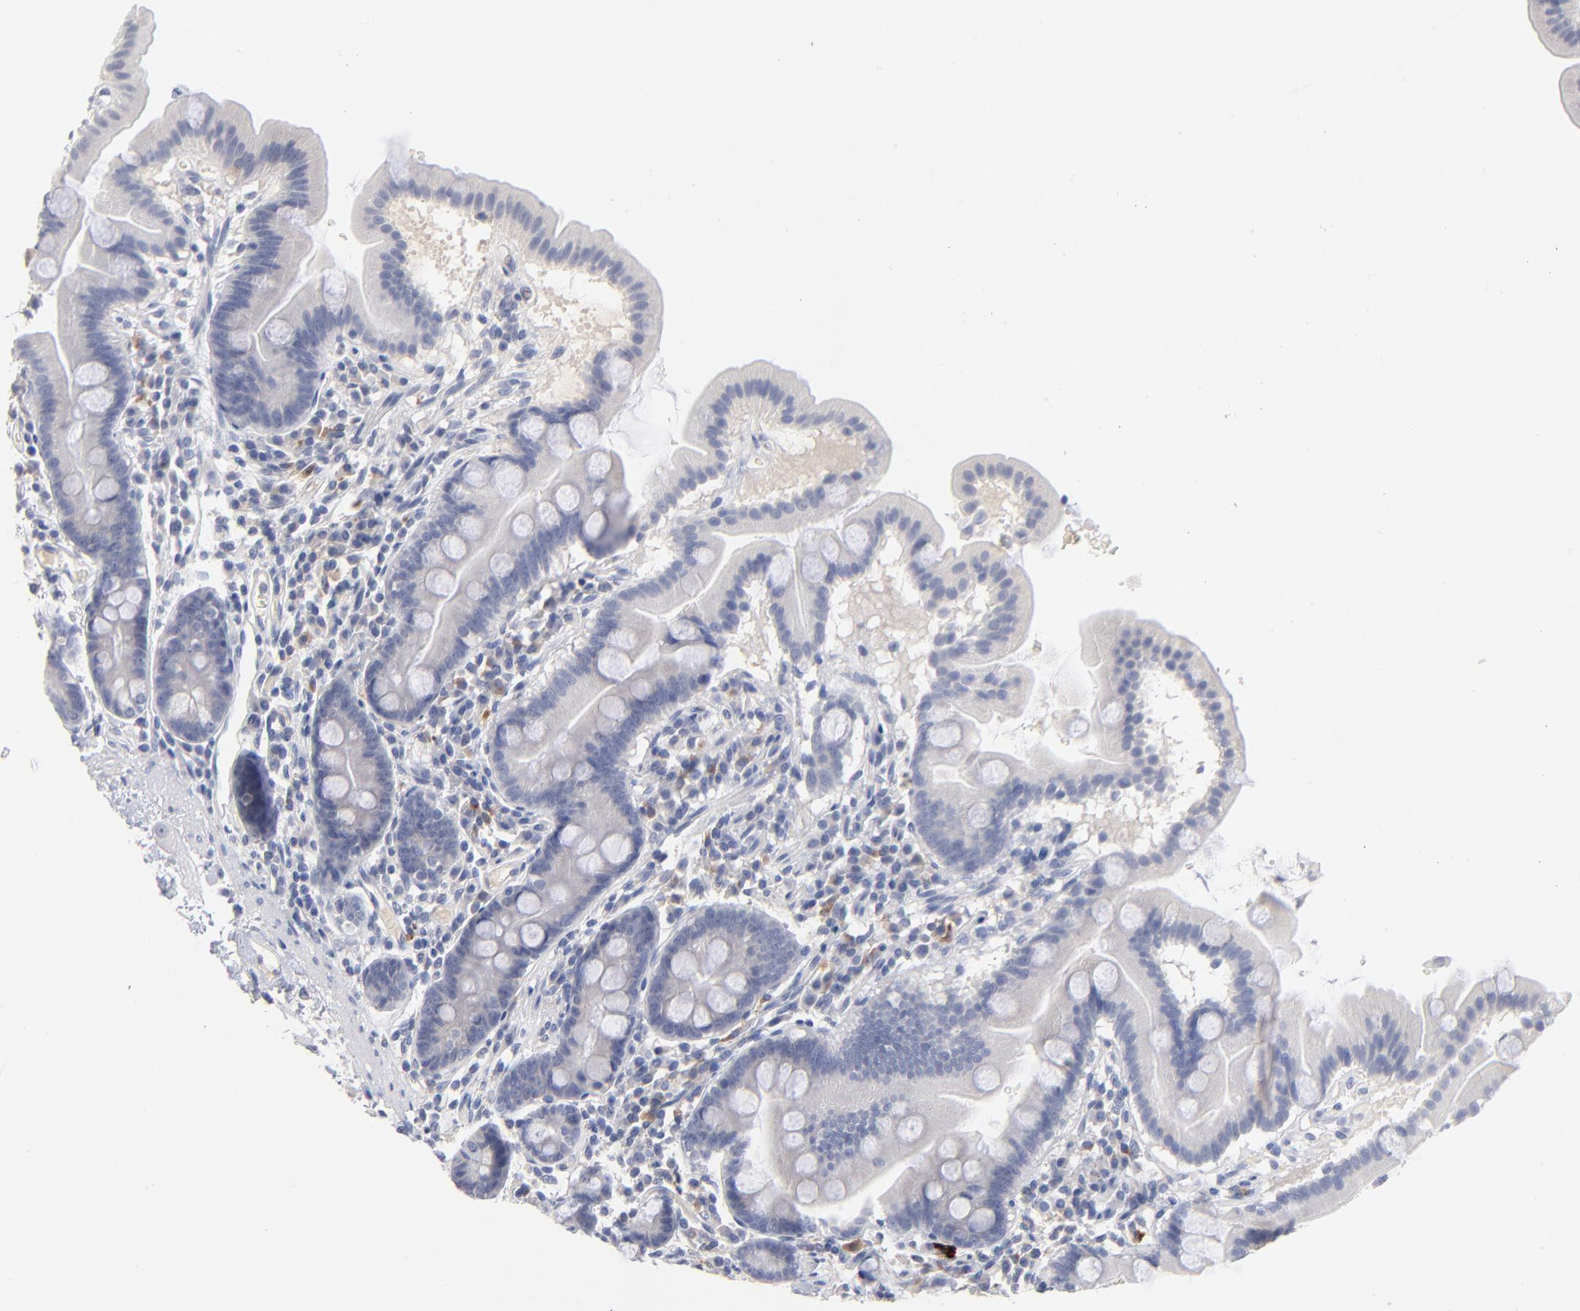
{"staining": {"intensity": "negative", "quantity": "none", "location": "none"}, "tissue": "duodenum", "cell_type": "Glandular cells", "image_type": "normal", "snomed": [{"axis": "morphology", "description": "Normal tissue, NOS"}, {"axis": "topography", "description": "Duodenum"}], "caption": "High magnification brightfield microscopy of normal duodenum stained with DAB (brown) and counterstained with hematoxylin (blue): glandular cells show no significant staining.", "gene": "F12", "patient": {"sex": "male", "age": 50}}